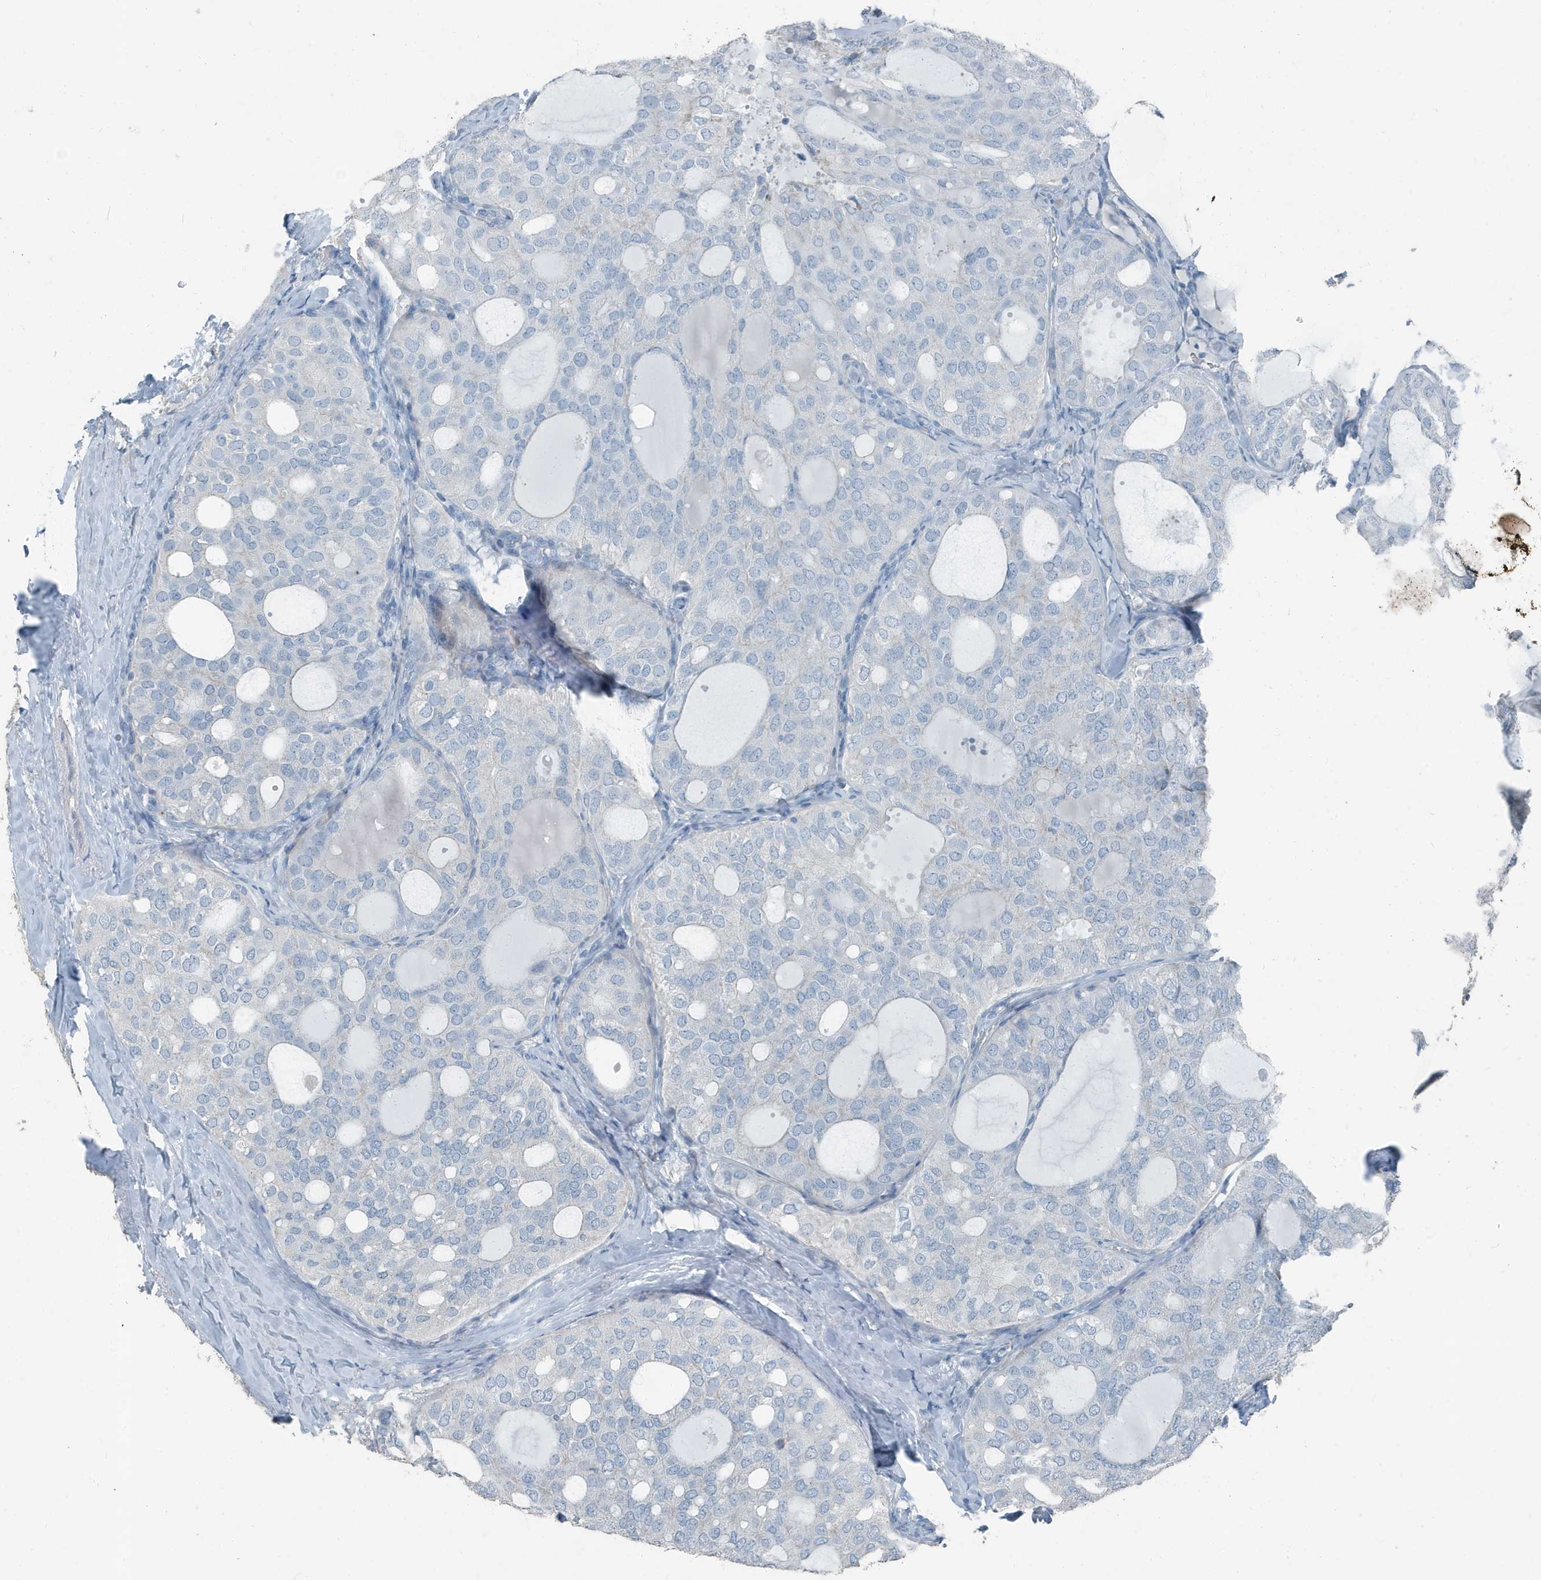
{"staining": {"intensity": "negative", "quantity": "none", "location": "none"}, "tissue": "thyroid cancer", "cell_type": "Tumor cells", "image_type": "cancer", "snomed": [{"axis": "morphology", "description": "Follicular adenoma carcinoma, NOS"}, {"axis": "topography", "description": "Thyroid gland"}], "caption": "Tumor cells show no significant protein staining in thyroid cancer (follicular adenoma carcinoma). (DAB immunohistochemistry (IHC) with hematoxylin counter stain).", "gene": "FAM162A", "patient": {"sex": "male", "age": 75}}